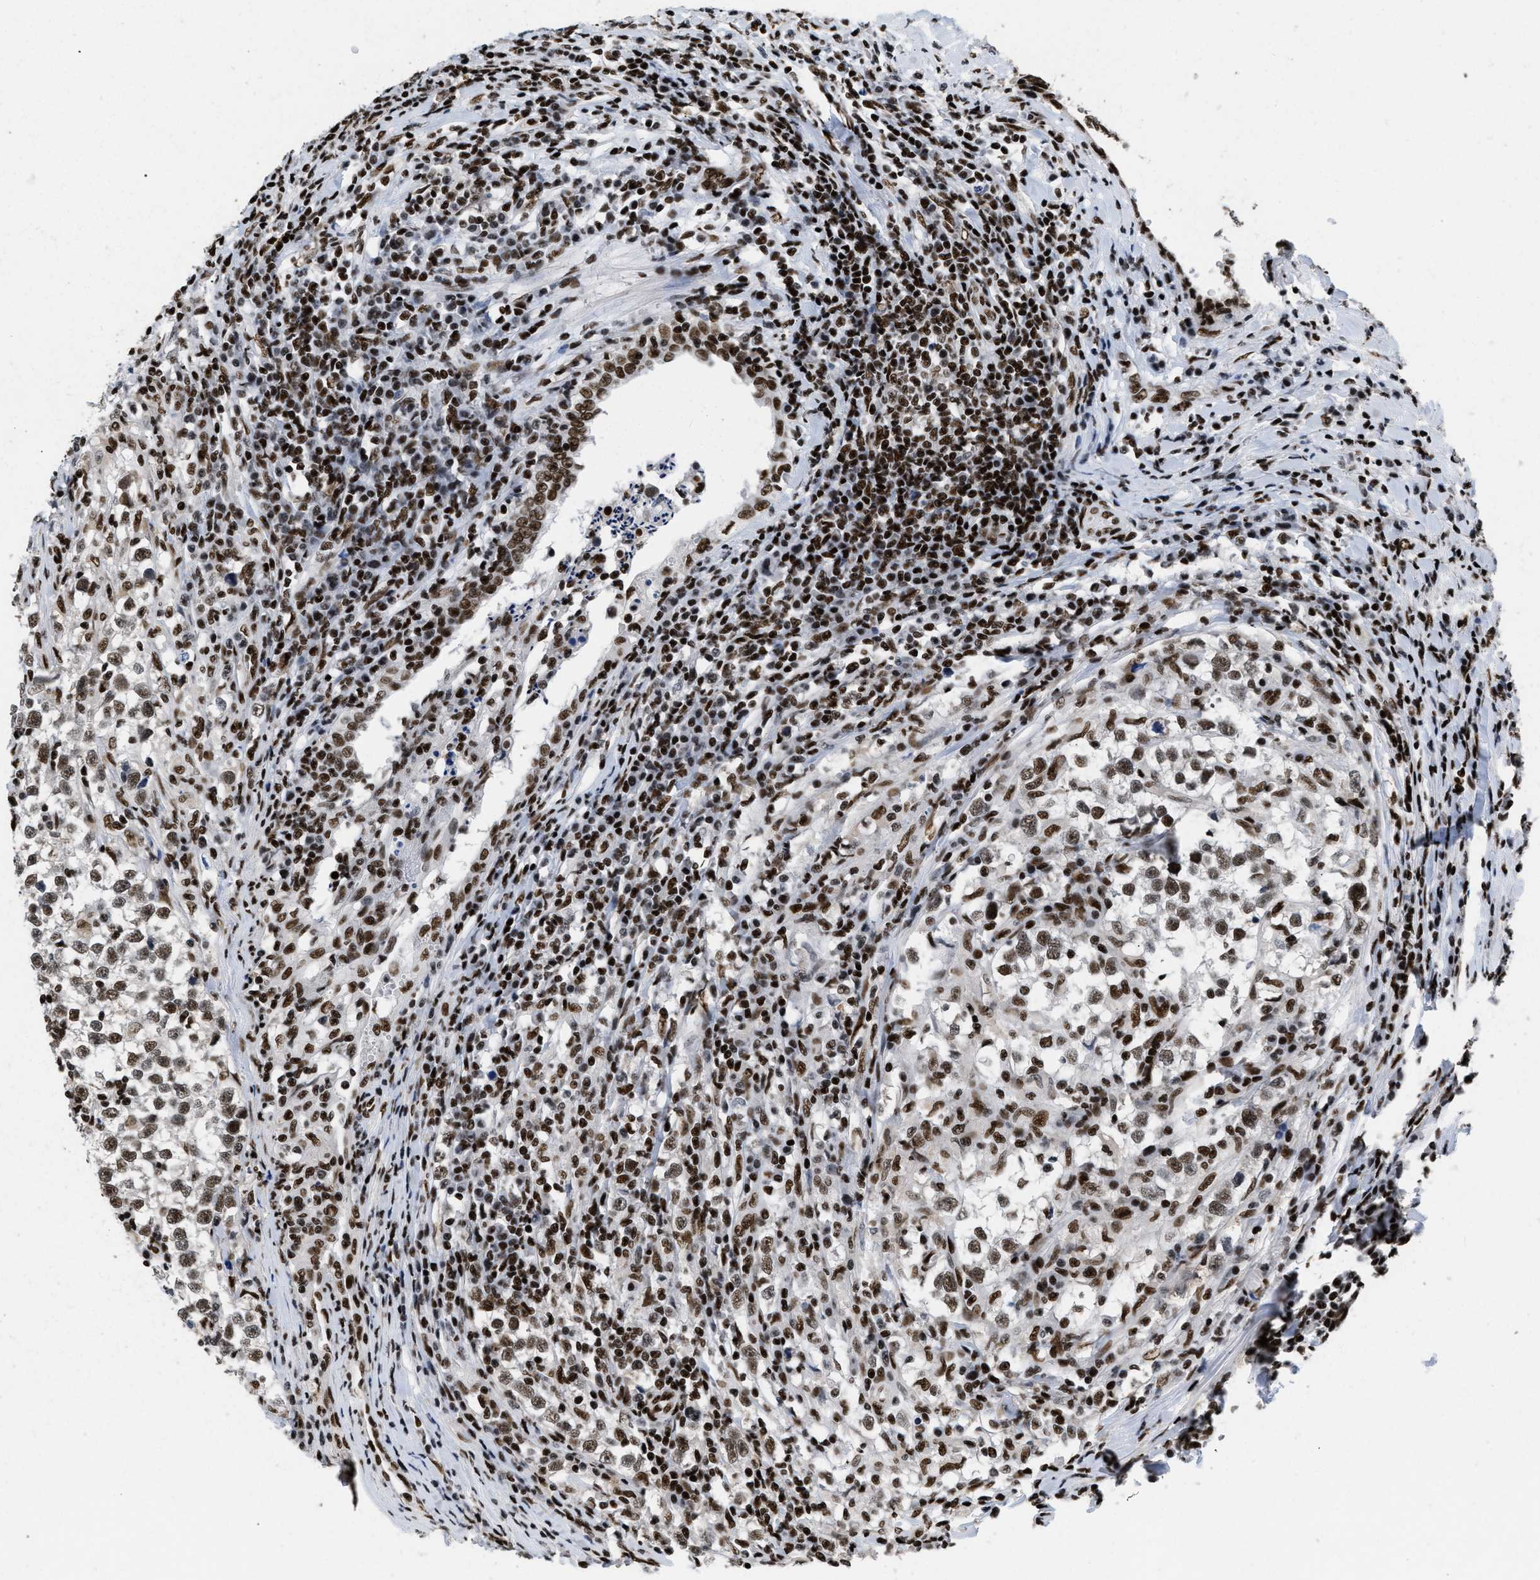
{"staining": {"intensity": "strong", "quantity": ">75%", "location": "nuclear"}, "tissue": "testis cancer", "cell_type": "Tumor cells", "image_type": "cancer", "snomed": [{"axis": "morphology", "description": "Normal tissue, NOS"}, {"axis": "morphology", "description": "Seminoma, NOS"}, {"axis": "topography", "description": "Testis"}], "caption": "Protein positivity by immunohistochemistry (IHC) shows strong nuclear positivity in approximately >75% of tumor cells in testis cancer (seminoma).", "gene": "CREB1", "patient": {"sex": "male", "age": 43}}